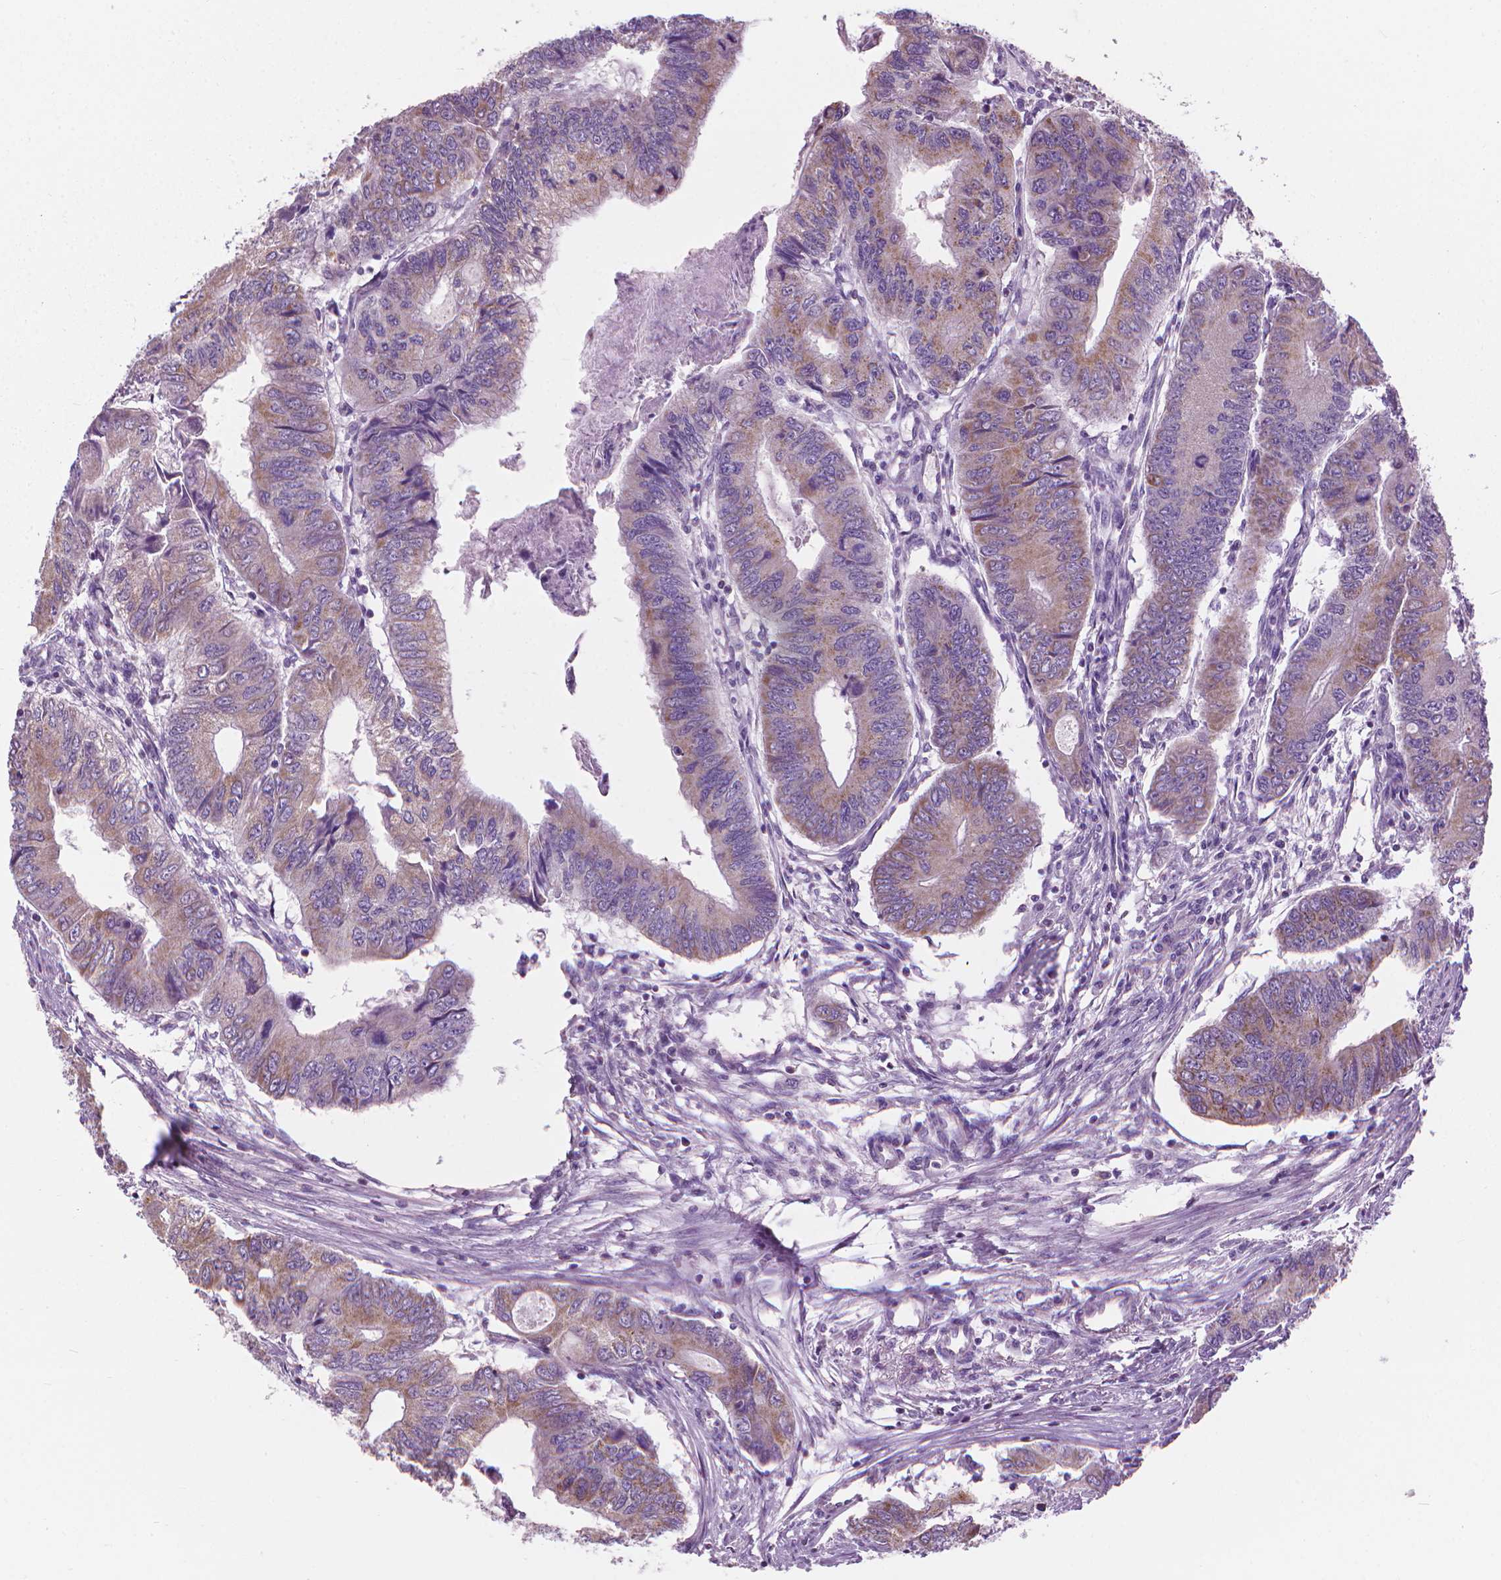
{"staining": {"intensity": "weak", "quantity": "25%-75%", "location": "cytoplasmic/membranous"}, "tissue": "colorectal cancer", "cell_type": "Tumor cells", "image_type": "cancer", "snomed": [{"axis": "morphology", "description": "Adenocarcinoma, NOS"}, {"axis": "topography", "description": "Colon"}], "caption": "This is a photomicrograph of immunohistochemistry staining of colorectal cancer, which shows weak staining in the cytoplasmic/membranous of tumor cells.", "gene": "CFAP126", "patient": {"sex": "male", "age": 53}}